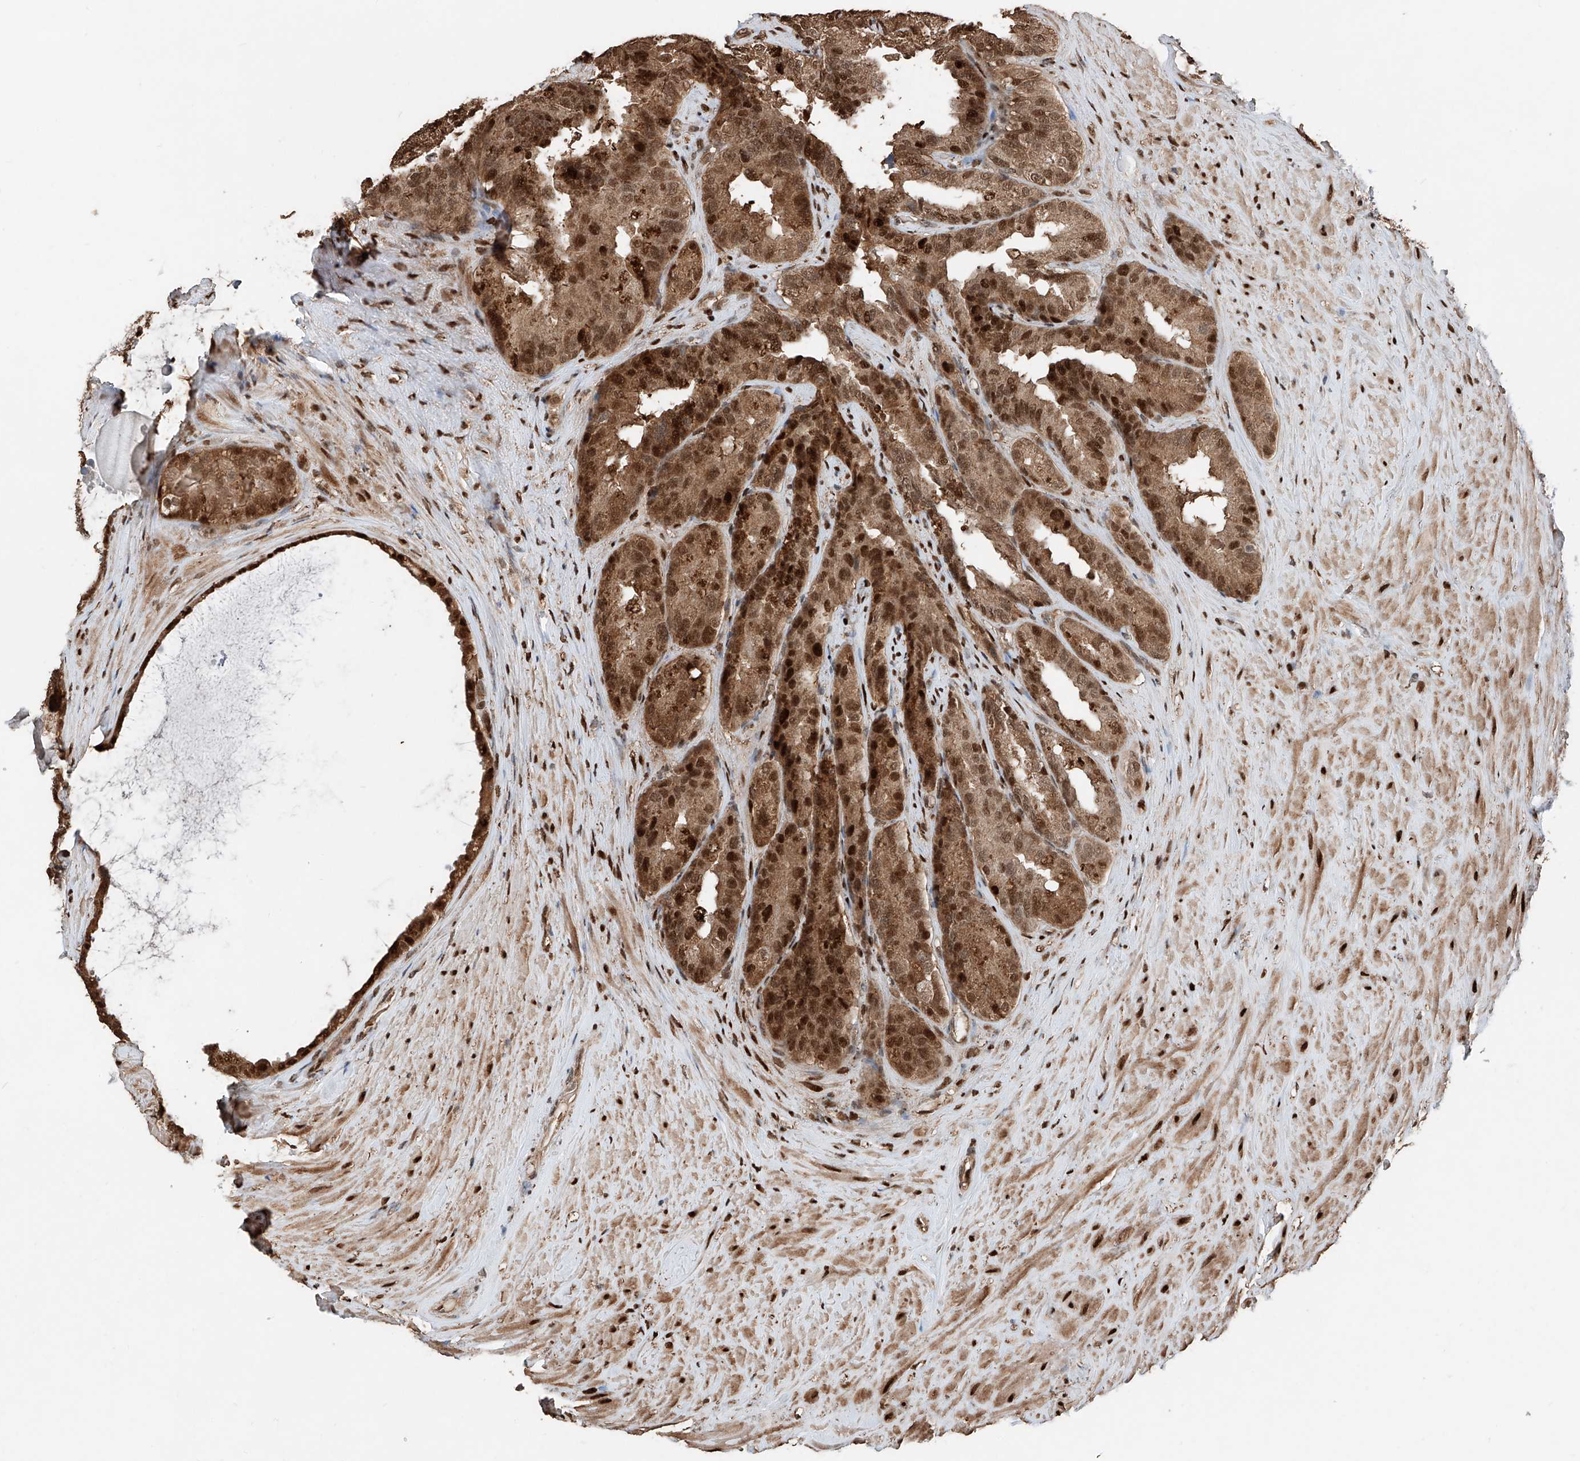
{"staining": {"intensity": "strong", "quantity": ">75%", "location": "cytoplasmic/membranous,nuclear"}, "tissue": "seminal vesicle", "cell_type": "Glandular cells", "image_type": "normal", "snomed": [{"axis": "morphology", "description": "Normal tissue, NOS"}, {"axis": "topography", "description": "Seminal veicle"}], "caption": "Protein expression analysis of normal seminal vesicle displays strong cytoplasmic/membranous,nuclear positivity in about >75% of glandular cells. (DAB IHC, brown staining for protein, blue staining for nuclei).", "gene": "RMND1", "patient": {"sex": "male", "age": 80}}